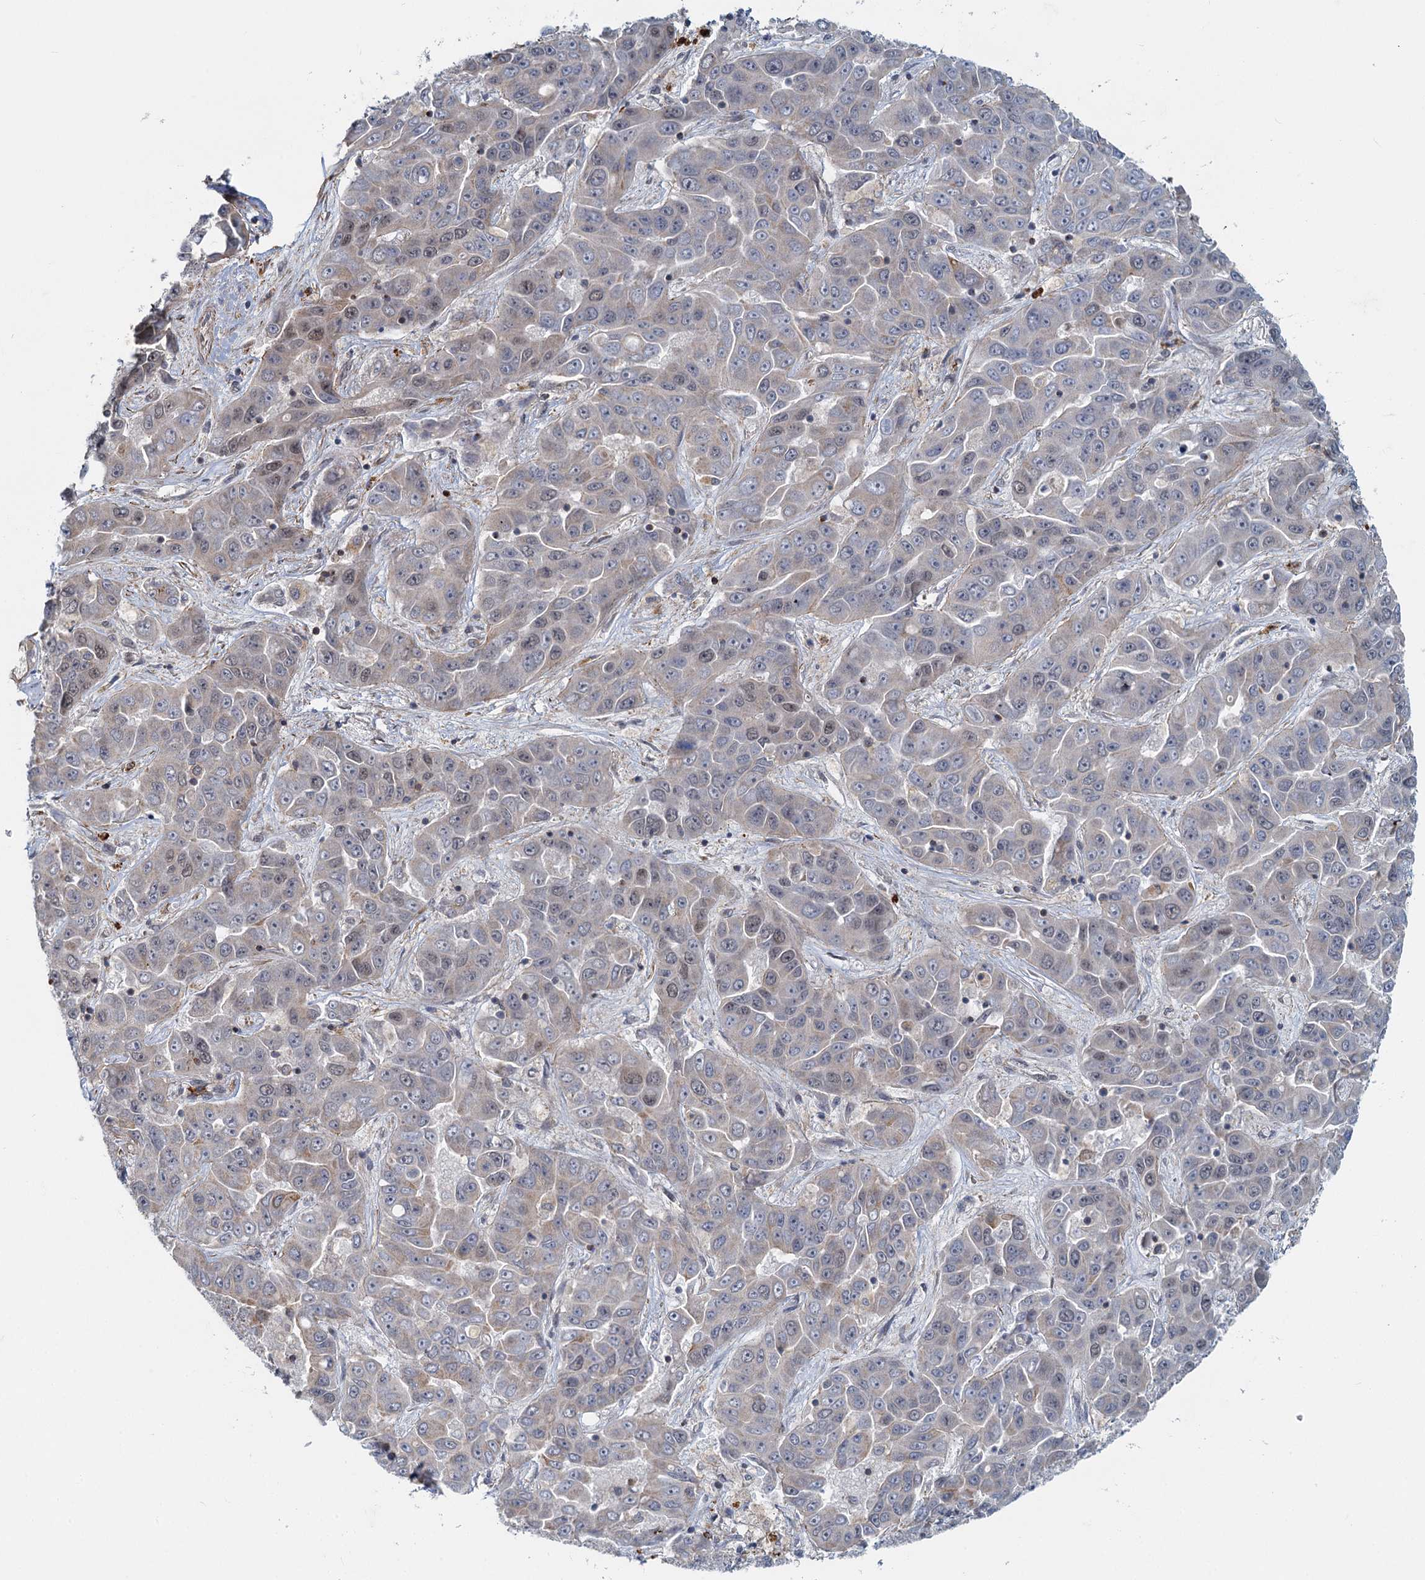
{"staining": {"intensity": "weak", "quantity": ">75%", "location": "cytoplasmic/membranous"}, "tissue": "liver cancer", "cell_type": "Tumor cells", "image_type": "cancer", "snomed": [{"axis": "morphology", "description": "Cholangiocarcinoma"}, {"axis": "topography", "description": "Liver"}], "caption": "Liver cholangiocarcinoma stained with immunohistochemistry (IHC) displays weak cytoplasmic/membranous staining in approximately >75% of tumor cells. The staining was performed using DAB, with brown indicating positive protein expression. Nuclei are stained blue with hematoxylin.", "gene": "ADCY2", "patient": {"sex": "female", "age": 52}}